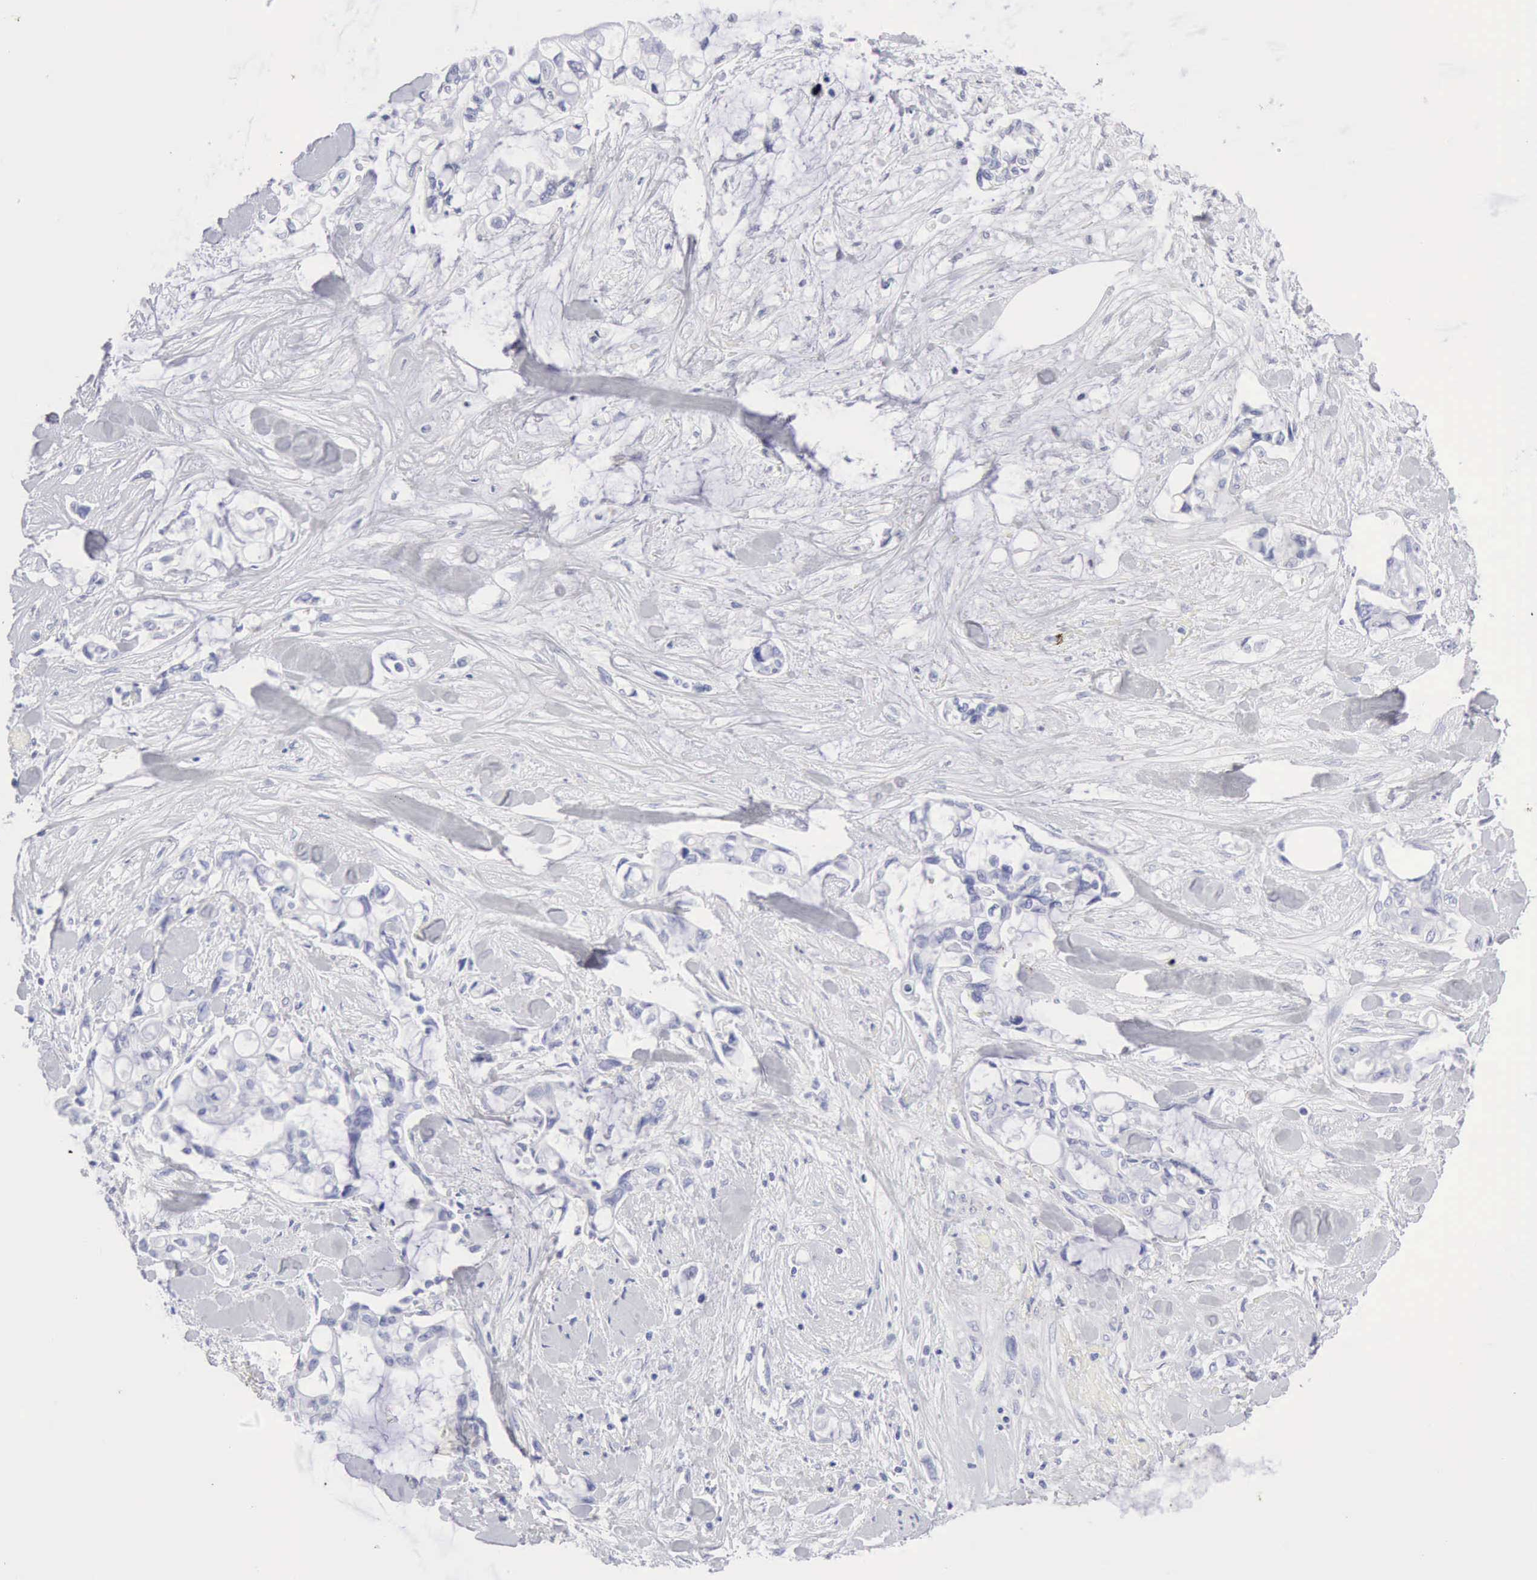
{"staining": {"intensity": "negative", "quantity": "none", "location": "none"}, "tissue": "pancreatic cancer", "cell_type": "Tumor cells", "image_type": "cancer", "snomed": [{"axis": "morphology", "description": "Adenocarcinoma, NOS"}, {"axis": "topography", "description": "Pancreas"}], "caption": "Immunohistochemistry of pancreatic cancer displays no positivity in tumor cells.", "gene": "KRT10", "patient": {"sex": "female", "age": 70}}